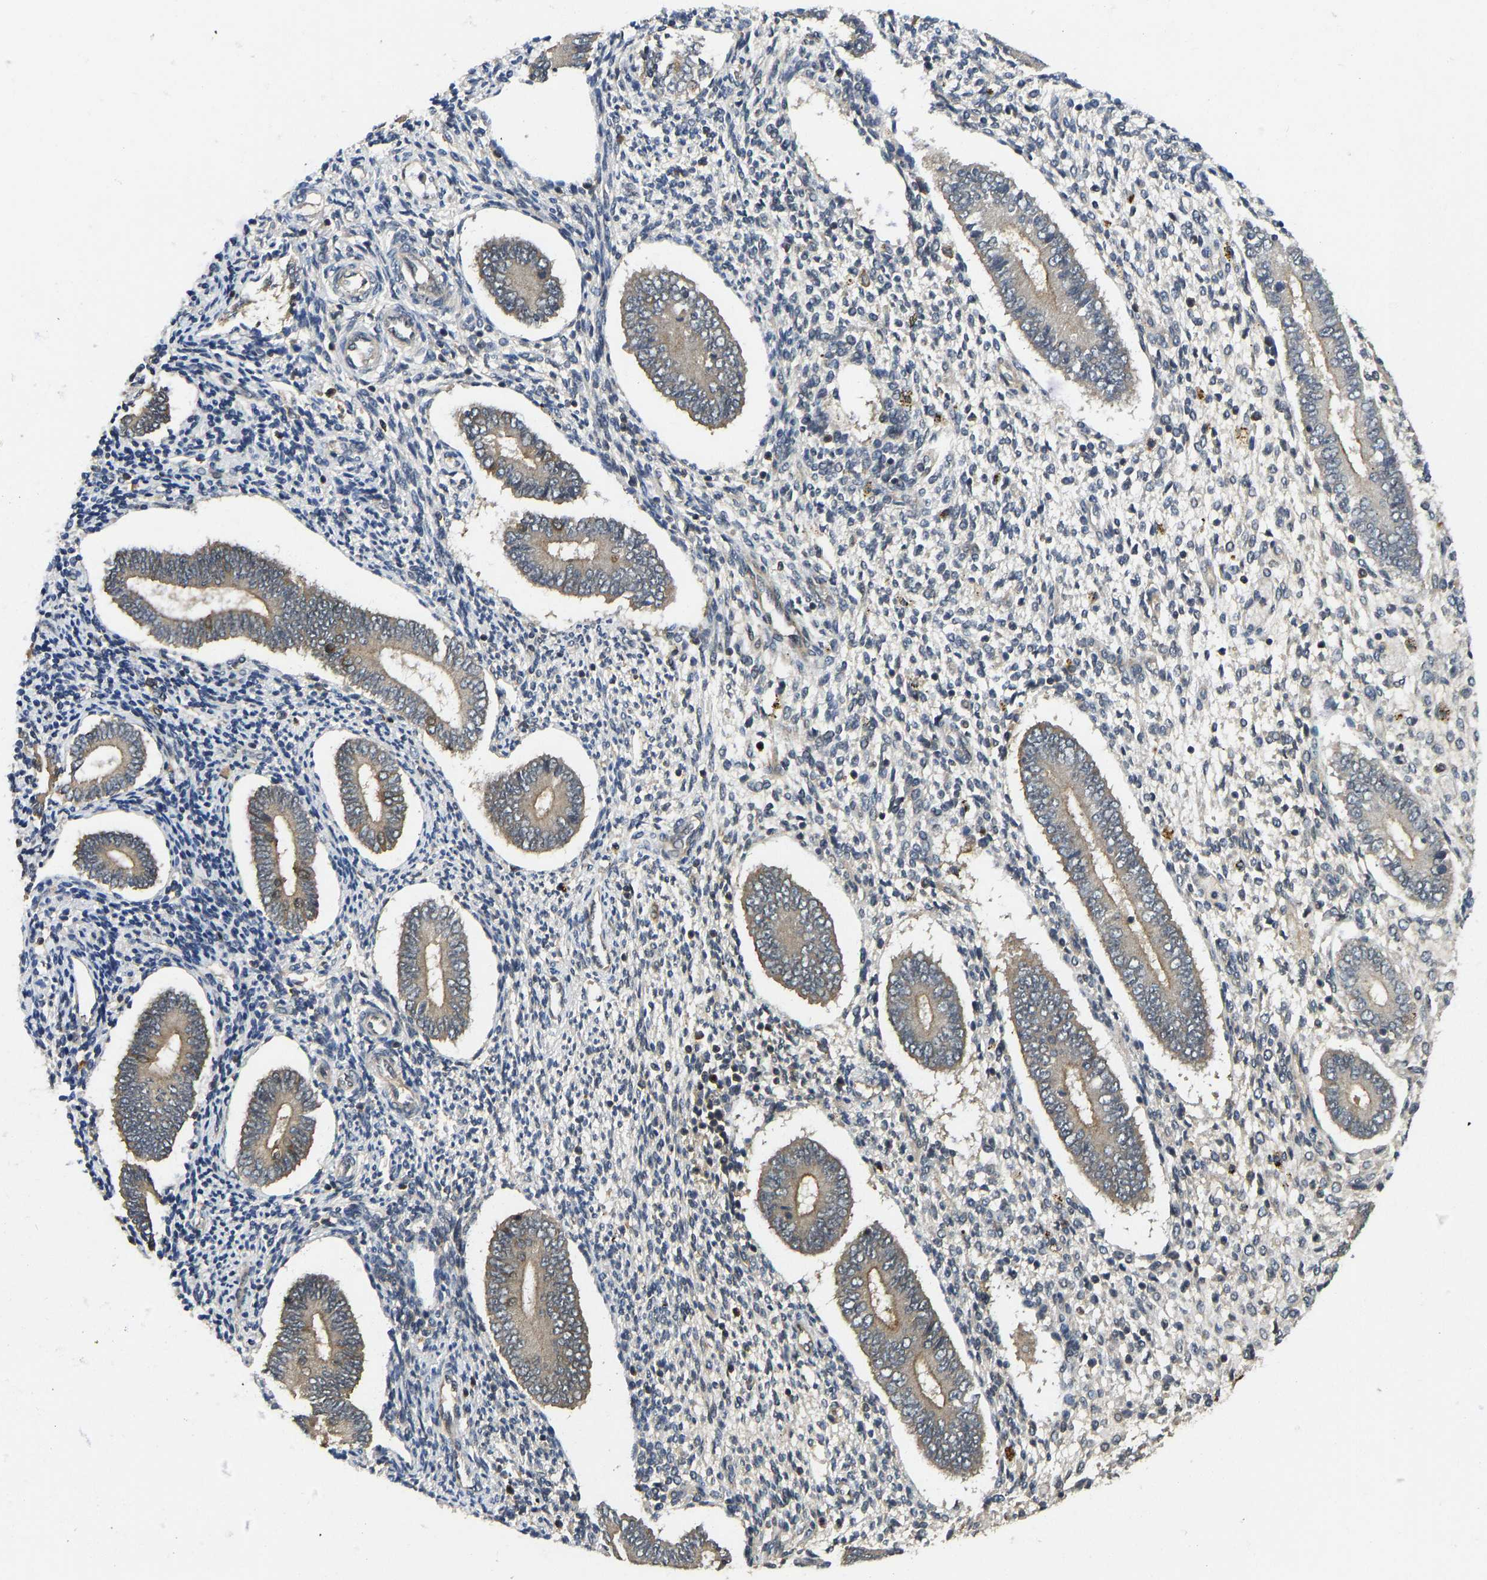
{"staining": {"intensity": "negative", "quantity": "none", "location": "none"}, "tissue": "endometrium", "cell_type": "Cells in endometrial stroma", "image_type": "normal", "snomed": [{"axis": "morphology", "description": "Normal tissue, NOS"}, {"axis": "topography", "description": "Endometrium"}], "caption": "Immunohistochemical staining of benign endometrium shows no significant expression in cells in endometrial stroma.", "gene": "NDRG3", "patient": {"sex": "female", "age": 42}}